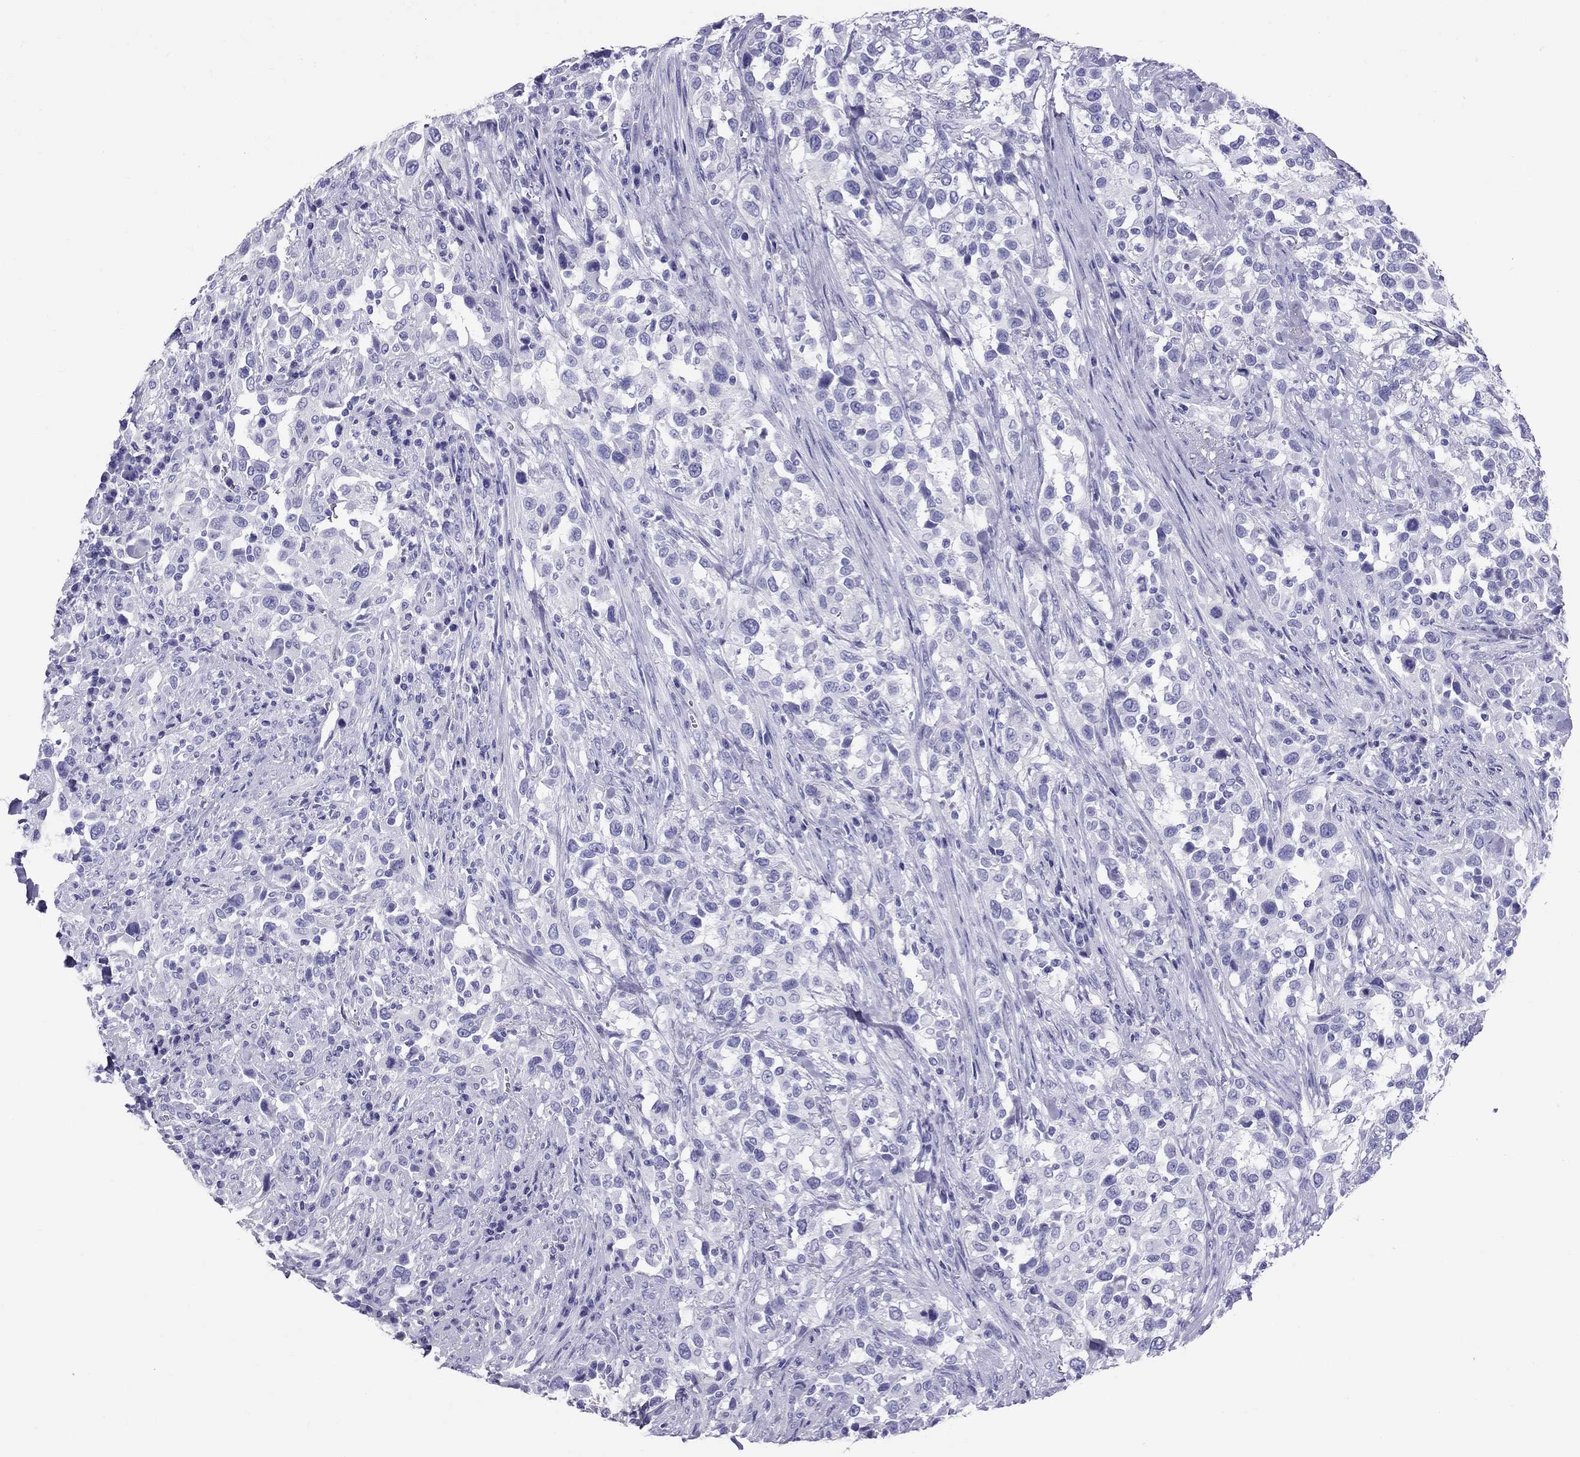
{"staining": {"intensity": "negative", "quantity": "none", "location": "none"}, "tissue": "urothelial cancer", "cell_type": "Tumor cells", "image_type": "cancer", "snomed": [{"axis": "morphology", "description": "Urothelial carcinoma, NOS"}, {"axis": "morphology", "description": "Urothelial carcinoma, High grade"}, {"axis": "topography", "description": "Urinary bladder"}], "caption": "Immunohistochemistry (IHC) of human urothelial carcinoma (high-grade) exhibits no positivity in tumor cells.", "gene": "AVPR1B", "patient": {"sex": "female", "age": 64}}